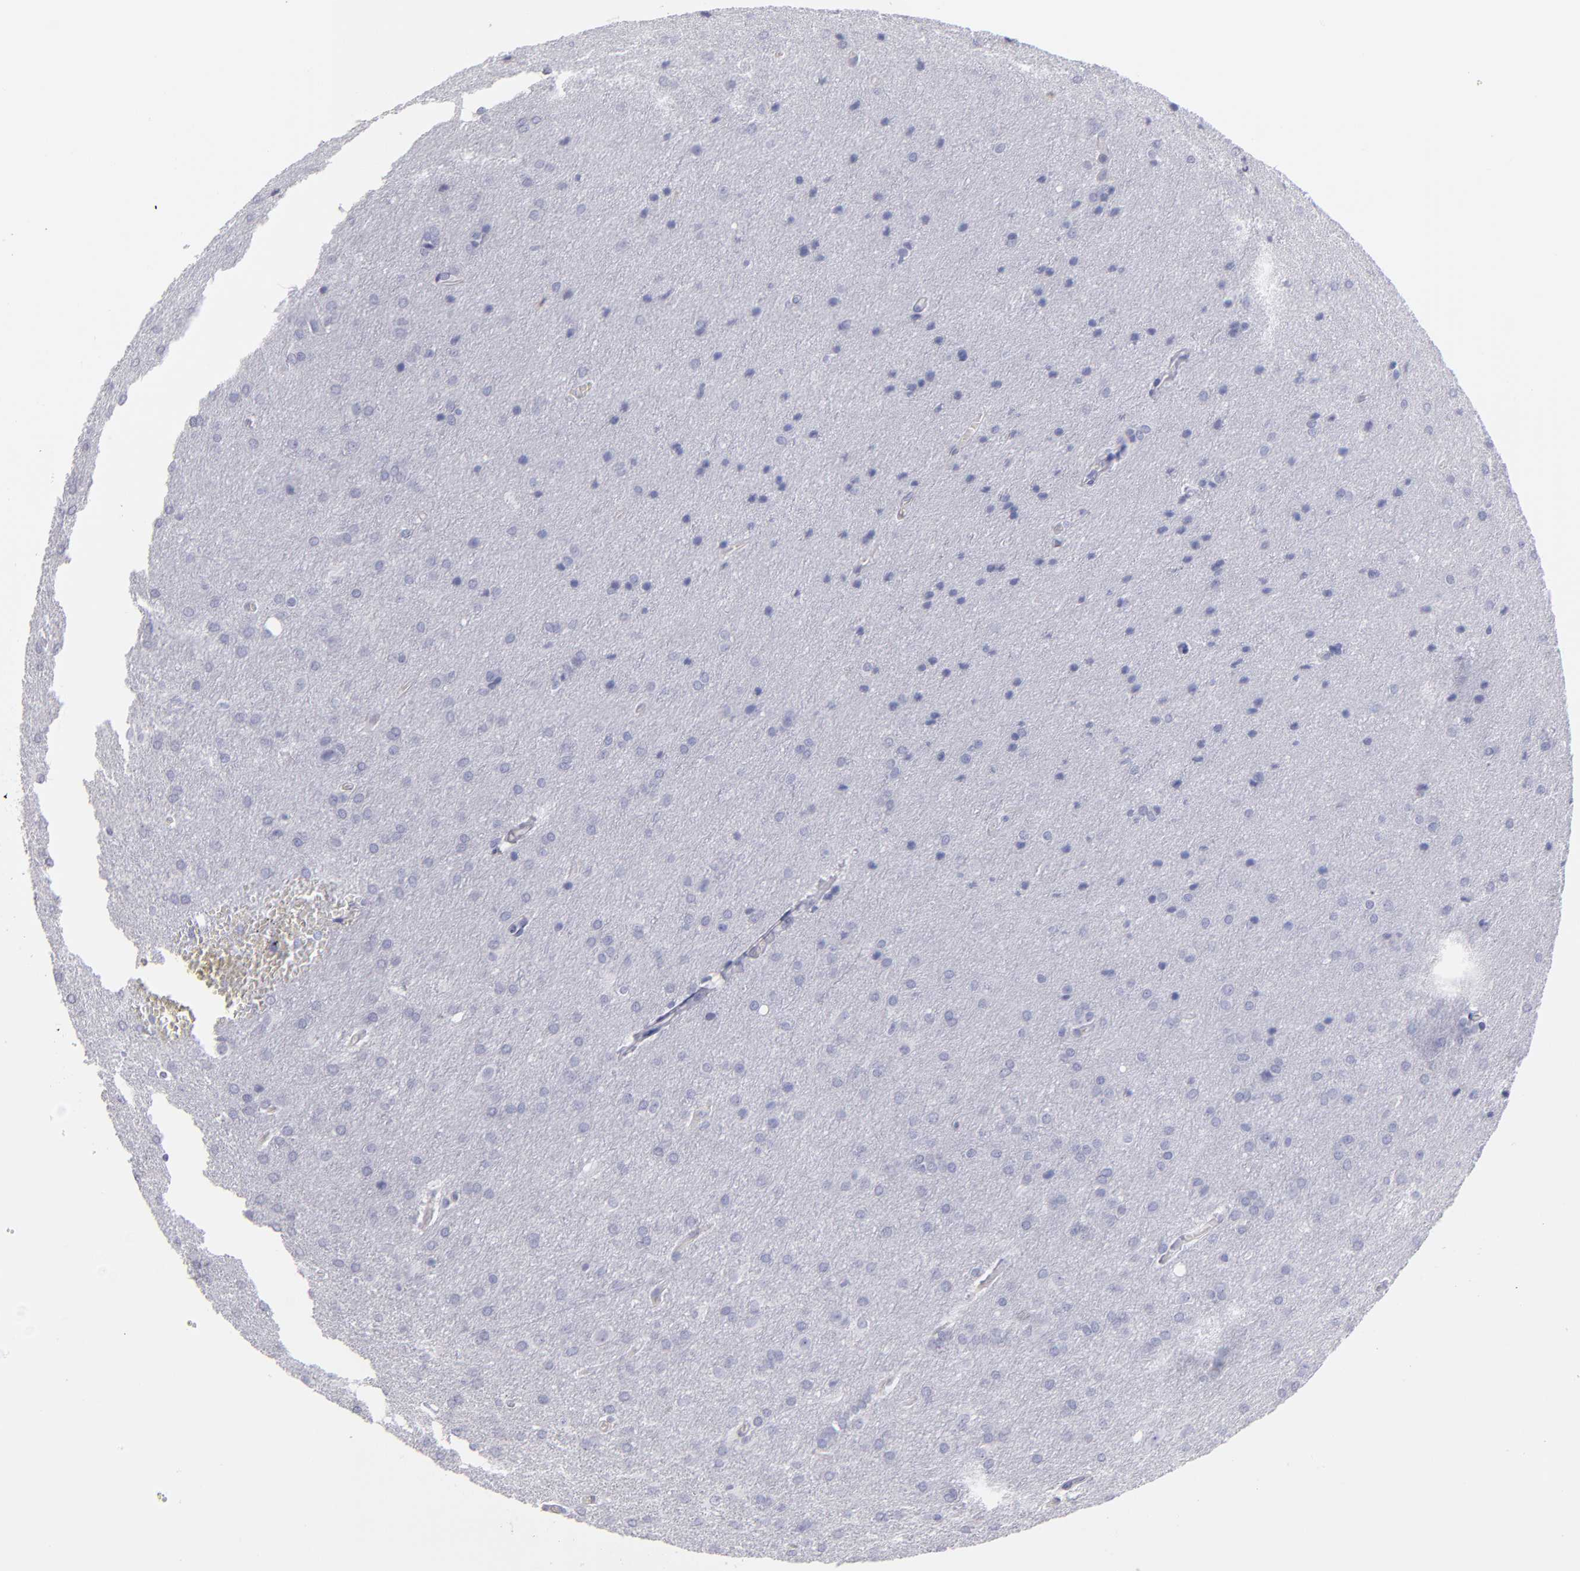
{"staining": {"intensity": "negative", "quantity": "none", "location": "none"}, "tissue": "glioma", "cell_type": "Tumor cells", "image_type": "cancer", "snomed": [{"axis": "morphology", "description": "Glioma, malignant, Low grade"}, {"axis": "topography", "description": "Brain"}], "caption": "Immunohistochemistry image of neoplastic tissue: malignant low-grade glioma stained with DAB demonstrates no significant protein positivity in tumor cells.", "gene": "MB", "patient": {"sex": "female", "age": 32}}